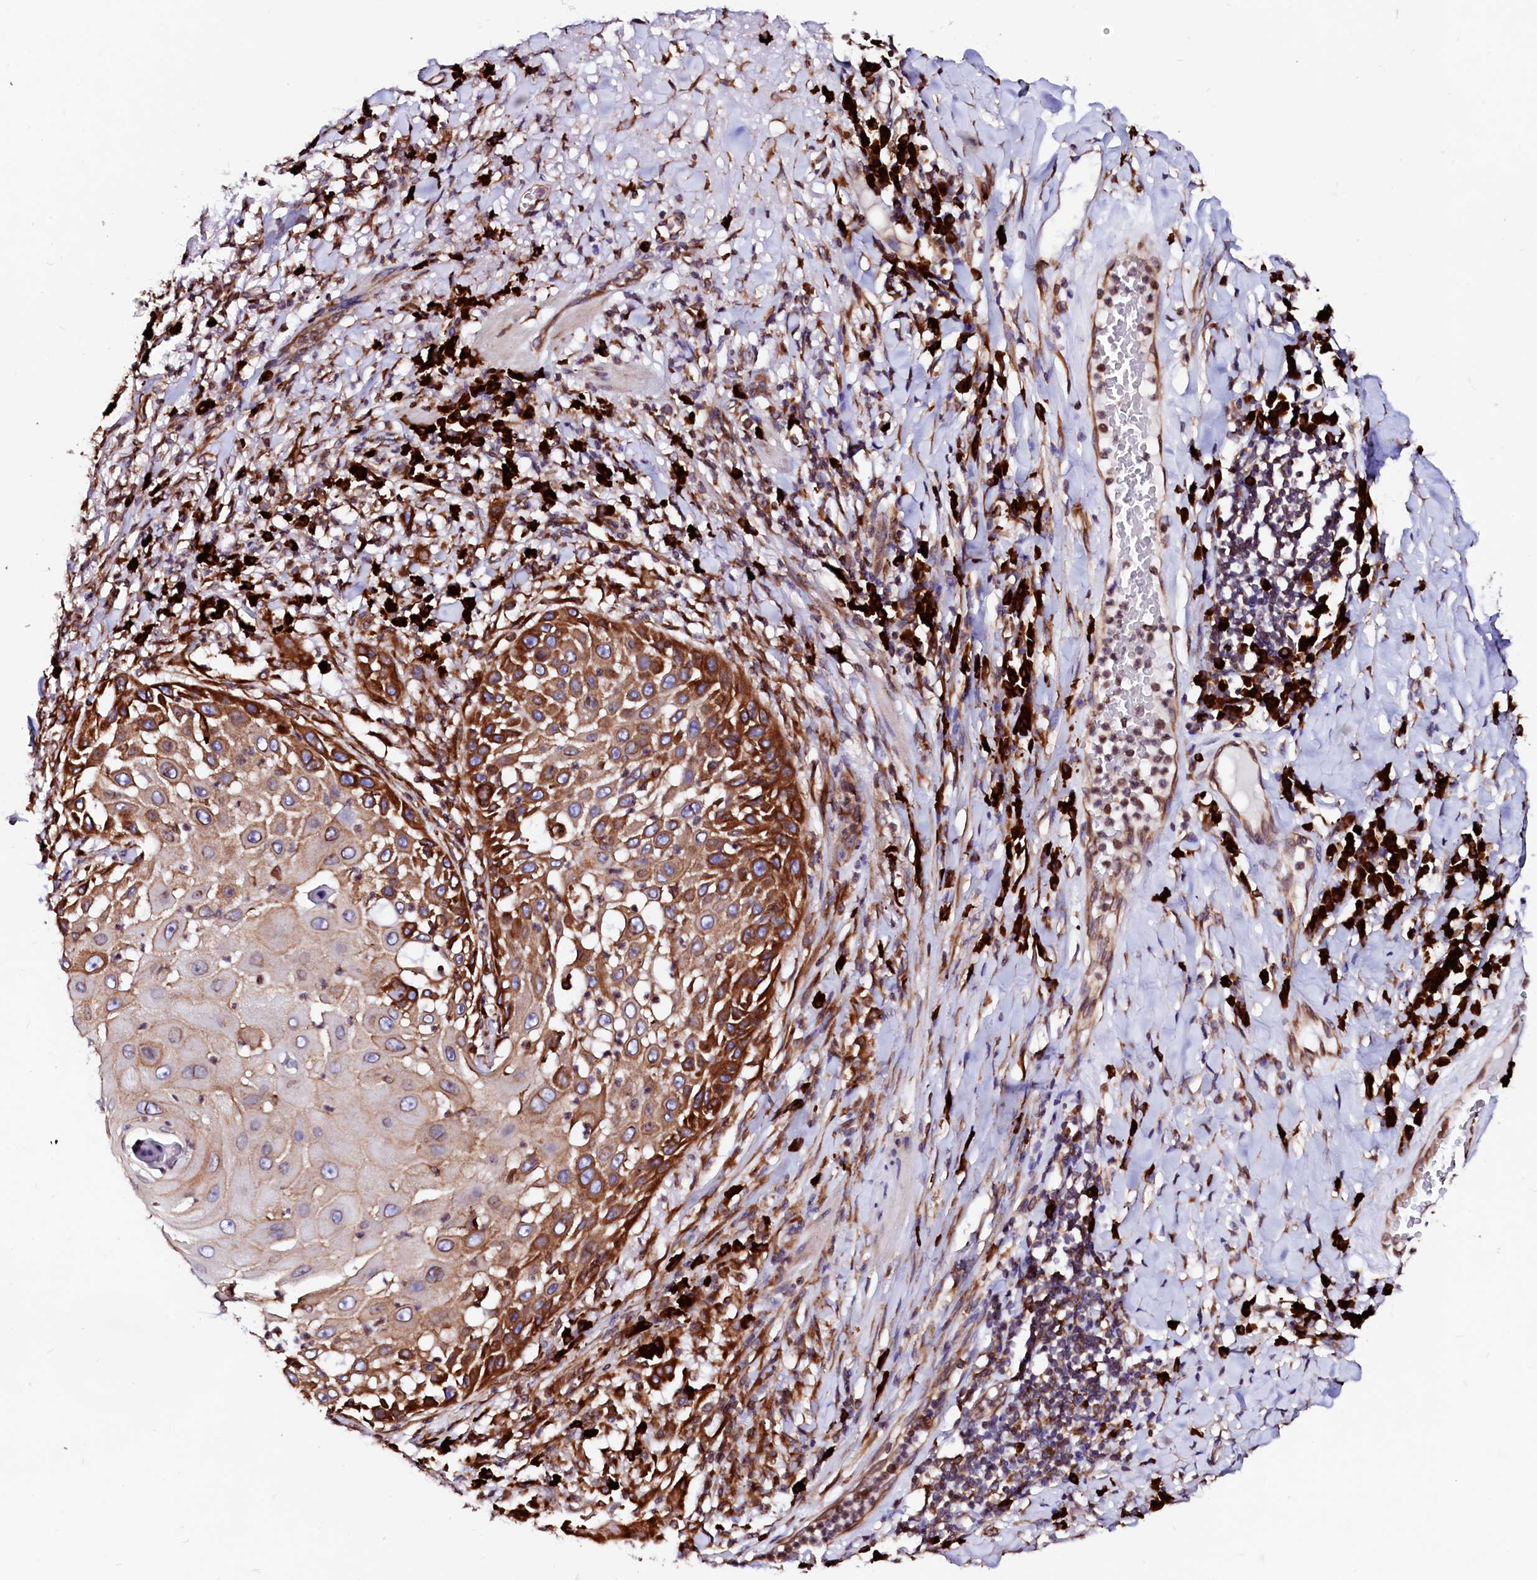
{"staining": {"intensity": "strong", "quantity": ">75%", "location": "cytoplasmic/membranous"}, "tissue": "skin cancer", "cell_type": "Tumor cells", "image_type": "cancer", "snomed": [{"axis": "morphology", "description": "Squamous cell carcinoma, NOS"}, {"axis": "topography", "description": "Skin"}], "caption": "A brown stain highlights strong cytoplasmic/membranous staining of a protein in squamous cell carcinoma (skin) tumor cells.", "gene": "DERL1", "patient": {"sex": "female", "age": 44}}